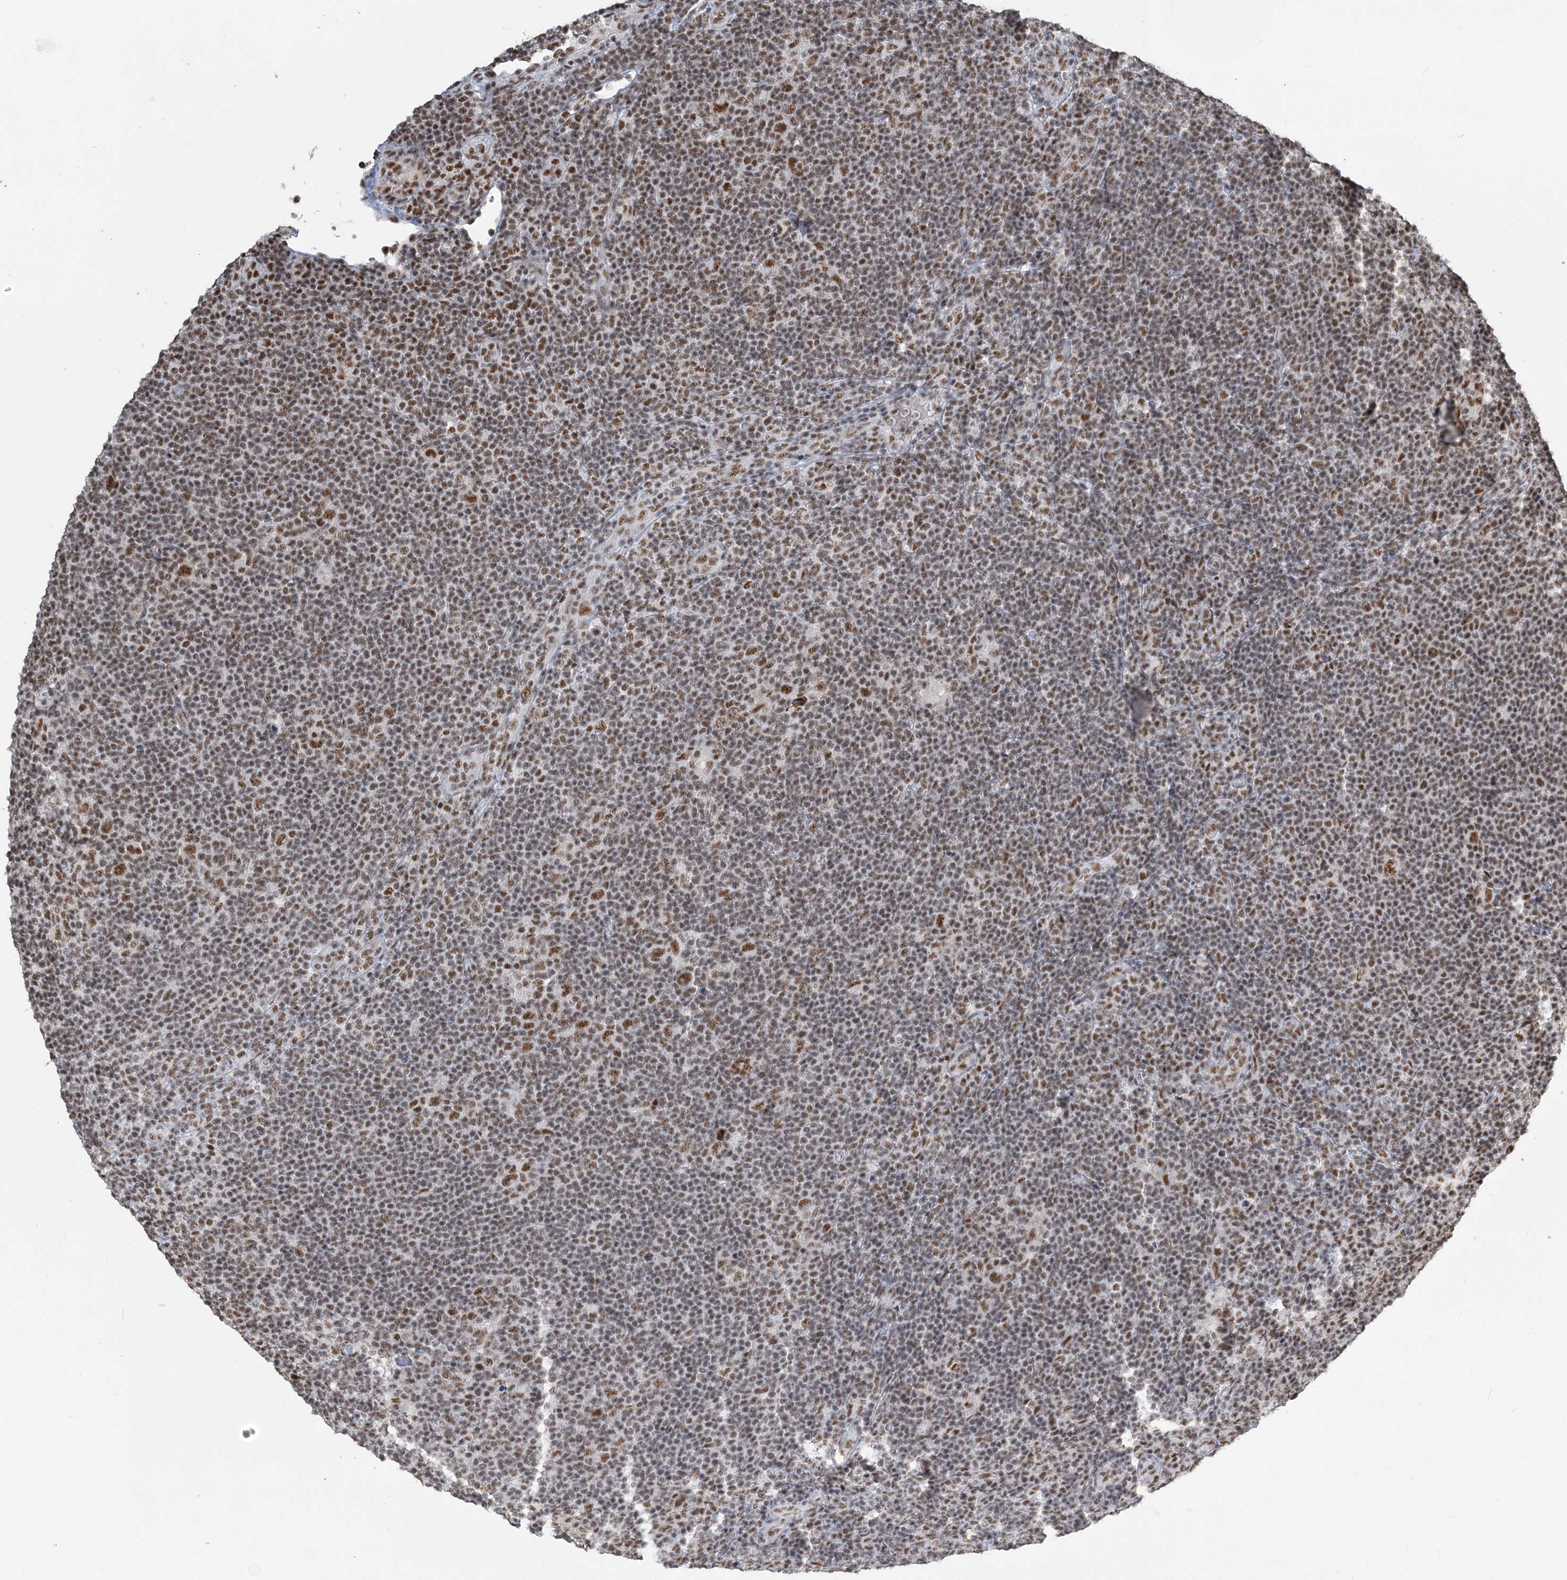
{"staining": {"intensity": "moderate", "quantity": ">75%", "location": "nuclear"}, "tissue": "lymphoma", "cell_type": "Tumor cells", "image_type": "cancer", "snomed": [{"axis": "morphology", "description": "Hodgkin's disease, NOS"}, {"axis": "topography", "description": "Lymph node"}], "caption": "Protein staining exhibits moderate nuclear expression in approximately >75% of tumor cells in lymphoma.", "gene": "PLRG1", "patient": {"sex": "female", "age": 57}}